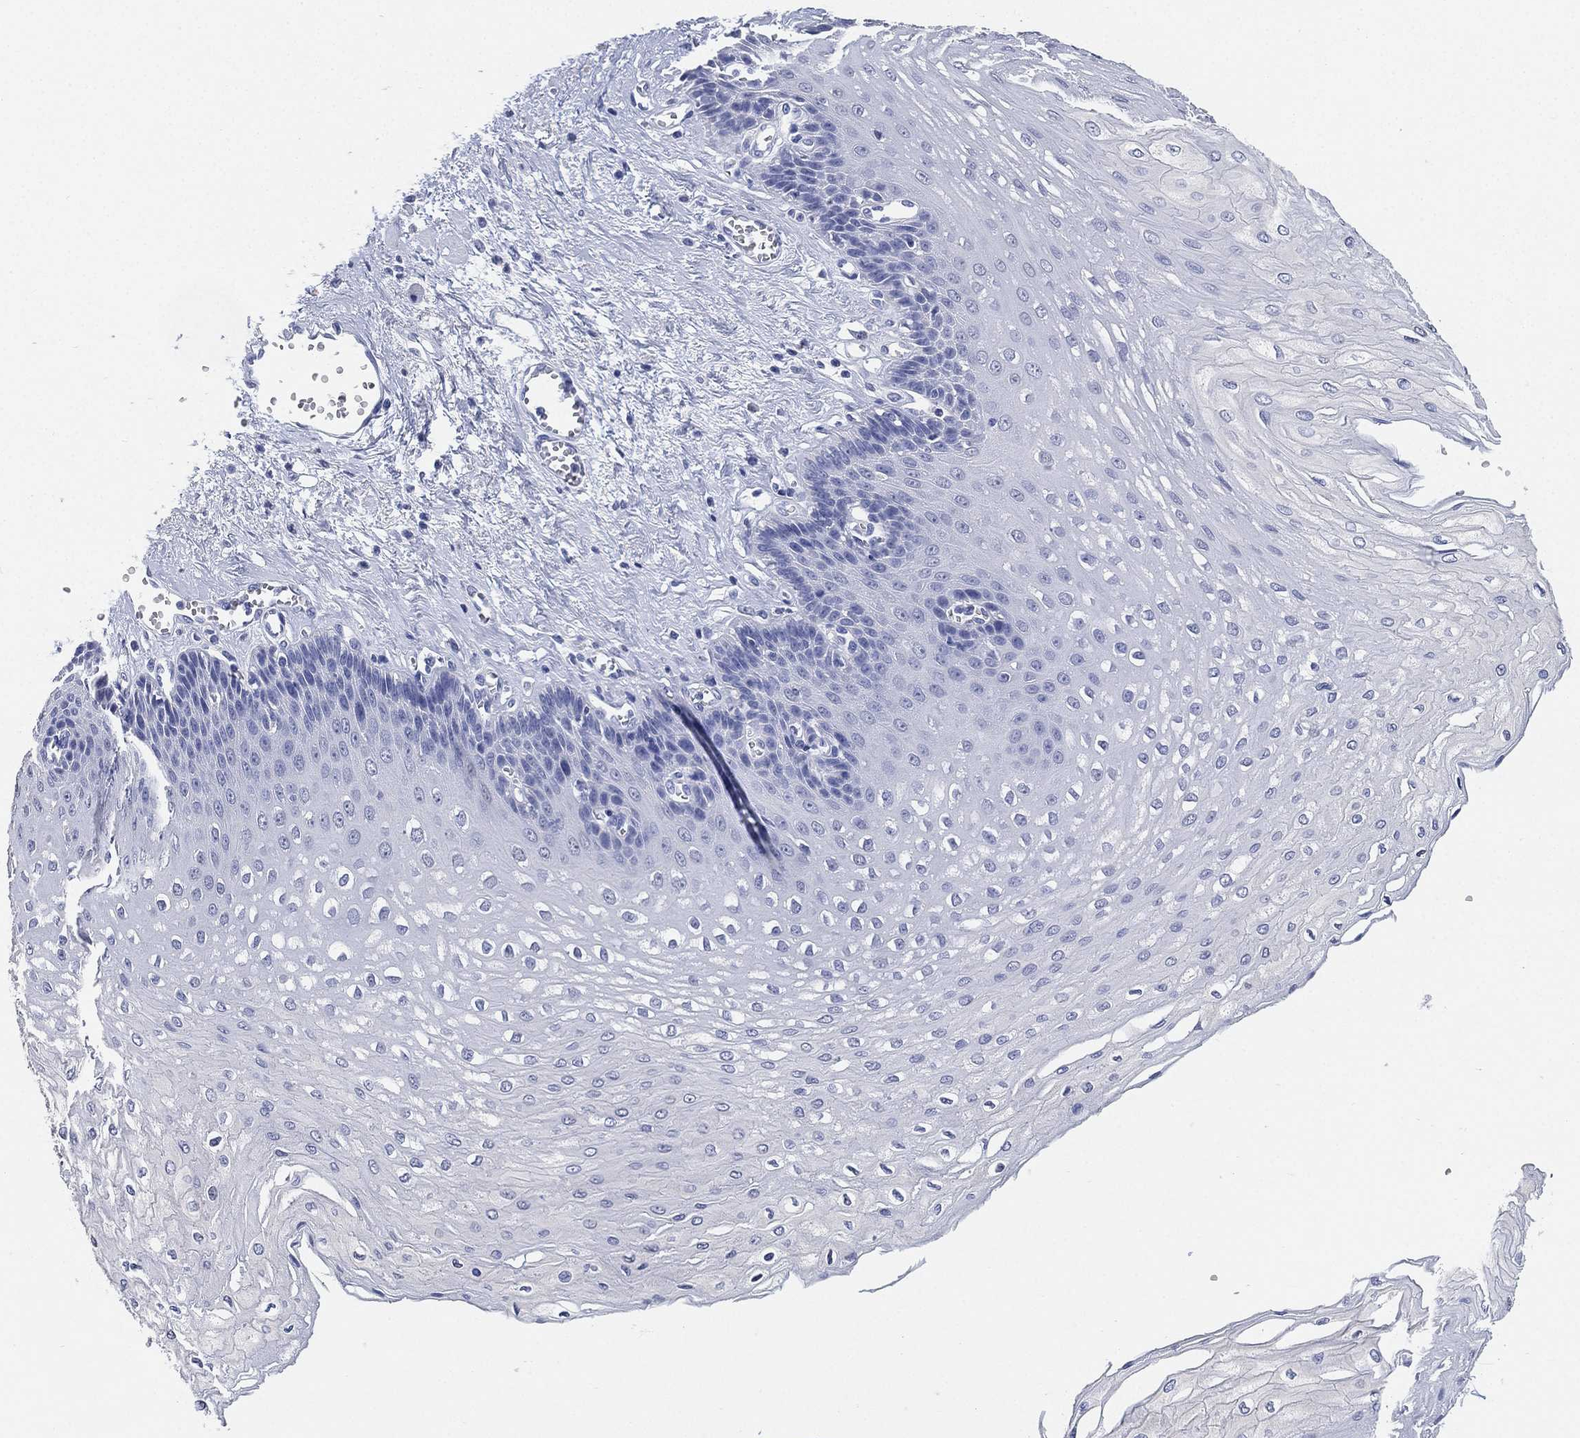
{"staining": {"intensity": "negative", "quantity": "none", "location": "none"}, "tissue": "esophagus", "cell_type": "Squamous epithelial cells", "image_type": "normal", "snomed": [{"axis": "morphology", "description": "Normal tissue, NOS"}, {"axis": "topography", "description": "Esophagus"}], "caption": "A high-resolution photomicrograph shows IHC staining of normal esophagus, which exhibits no significant positivity in squamous epithelial cells.", "gene": "IYD", "patient": {"sex": "female", "age": 62}}